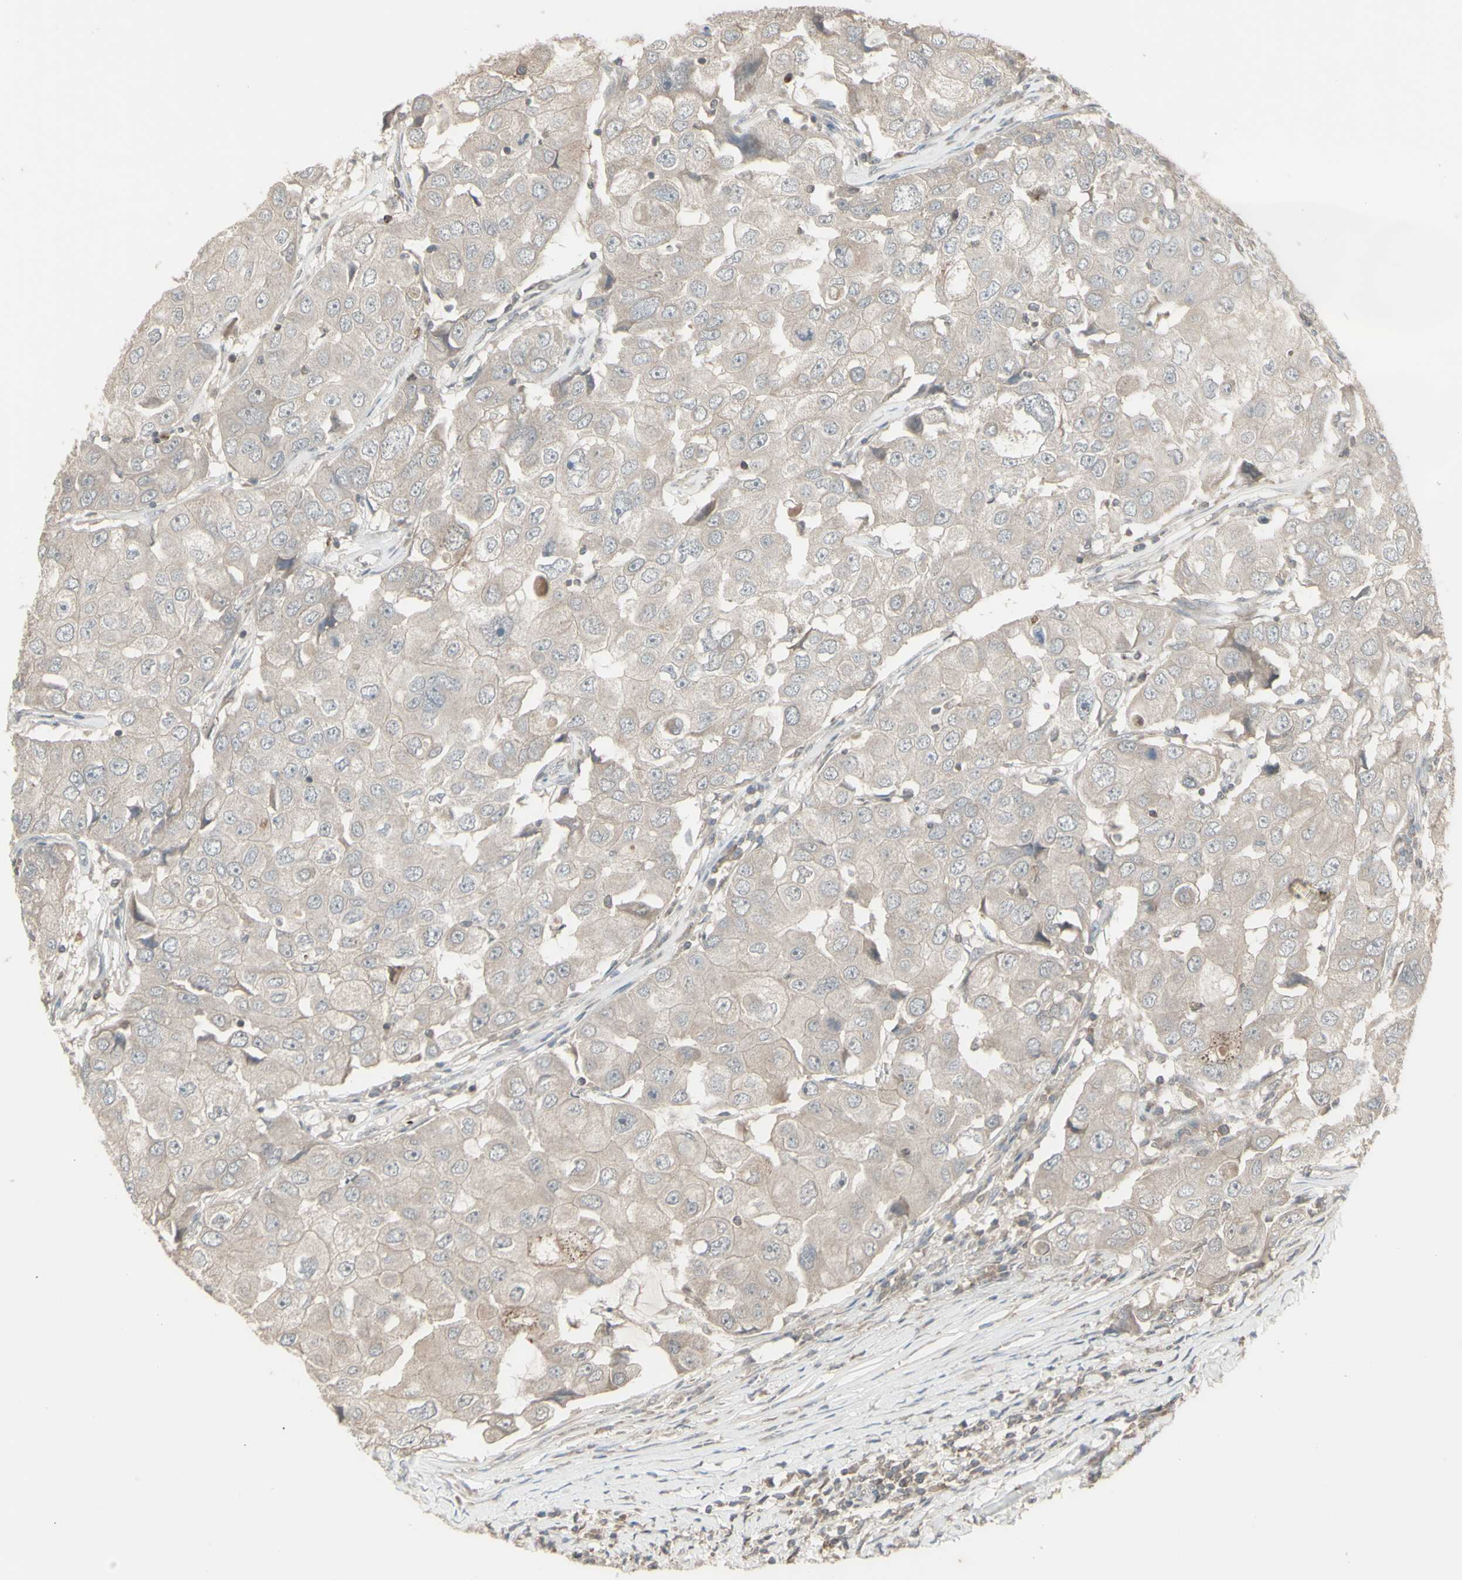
{"staining": {"intensity": "negative", "quantity": "none", "location": "none"}, "tissue": "breast cancer", "cell_type": "Tumor cells", "image_type": "cancer", "snomed": [{"axis": "morphology", "description": "Duct carcinoma"}, {"axis": "topography", "description": "Breast"}], "caption": "IHC of breast cancer displays no positivity in tumor cells.", "gene": "CSK", "patient": {"sex": "female", "age": 27}}